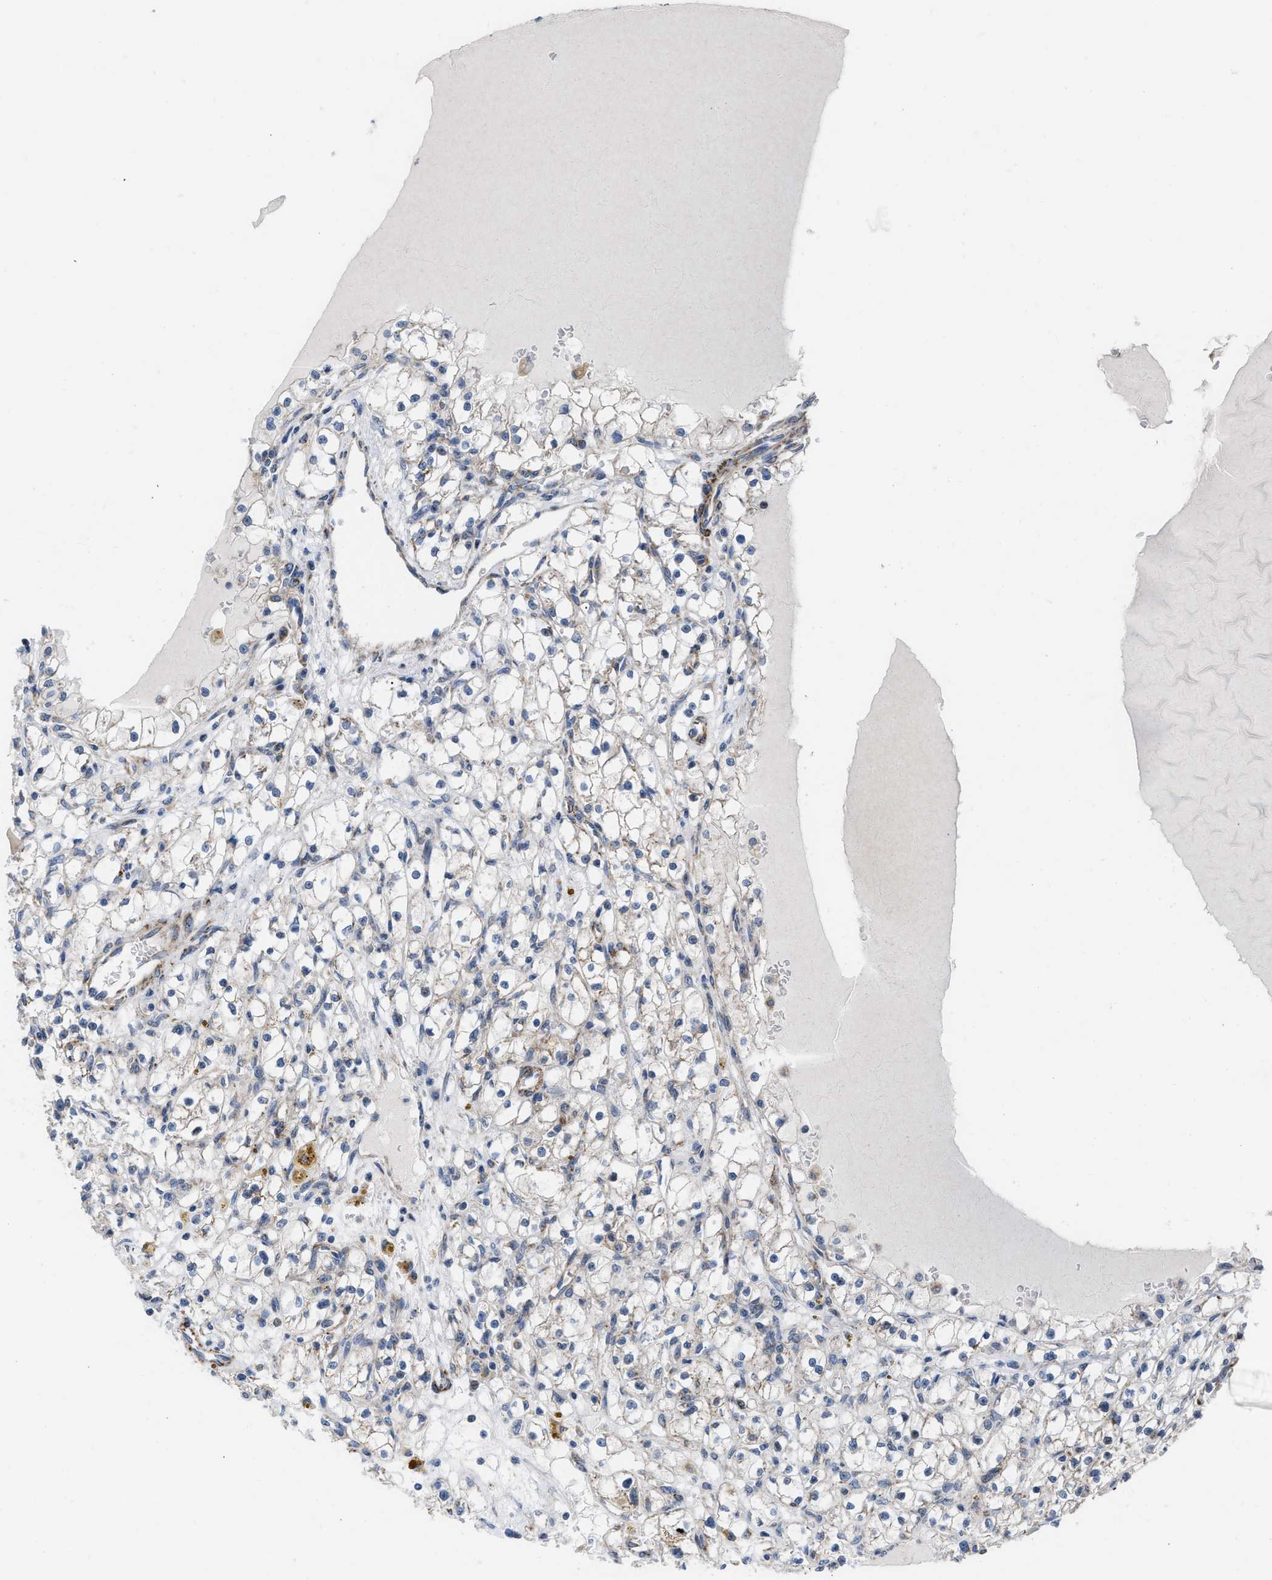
{"staining": {"intensity": "negative", "quantity": "none", "location": "none"}, "tissue": "renal cancer", "cell_type": "Tumor cells", "image_type": "cancer", "snomed": [{"axis": "morphology", "description": "Adenocarcinoma, NOS"}, {"axis": "topography", "description": "Kidney"}], "caption": "High magnification brightfield microscopy of renal adenocarcinoma stained with DAB (brown) and counterstained with hematoxylin (blue): tumor cells show no significant staining.", "gene": "AKAP1", "patient": {"sex": "male", "age": 56}}